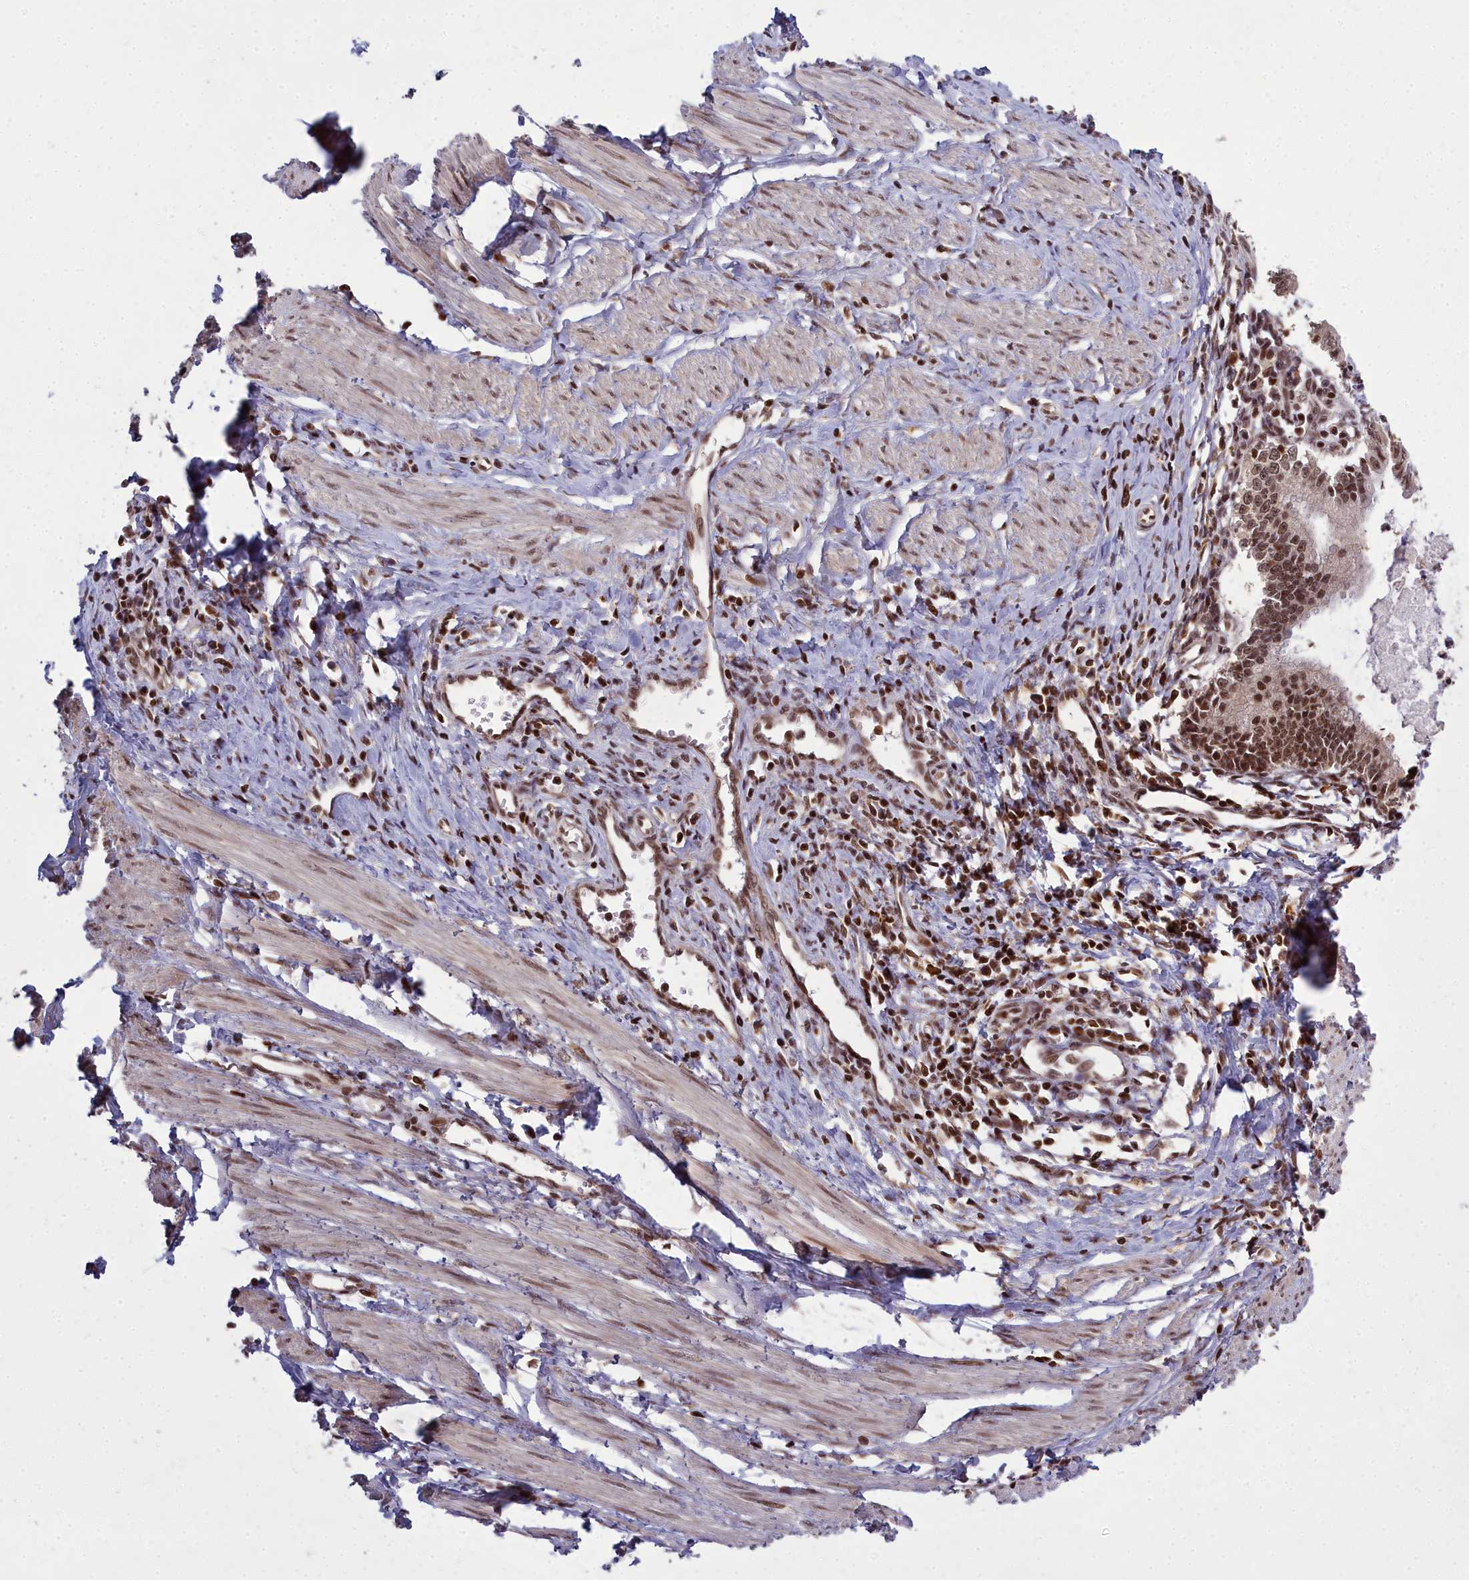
{"staining": {"intensity": "moderate", "quantity": ">75%", "location": "nuclear"}, "tissue": "cervical cancer", "cell_type": "Tumor cells", "image_type": "cancer", "snomed": [{"axis": "morphology", "description": "Adenocarcinoma, NOS"}, {"axis": "topography", "description": "Cervix"}], "caption": "Protein expression analysis of human adenocarcinoma (cervical) reveals moderate nuclear positivity in about >75% of tumor cells.", "gene": "GMEB1", "patient": {"sex": "female", "age": 36}}